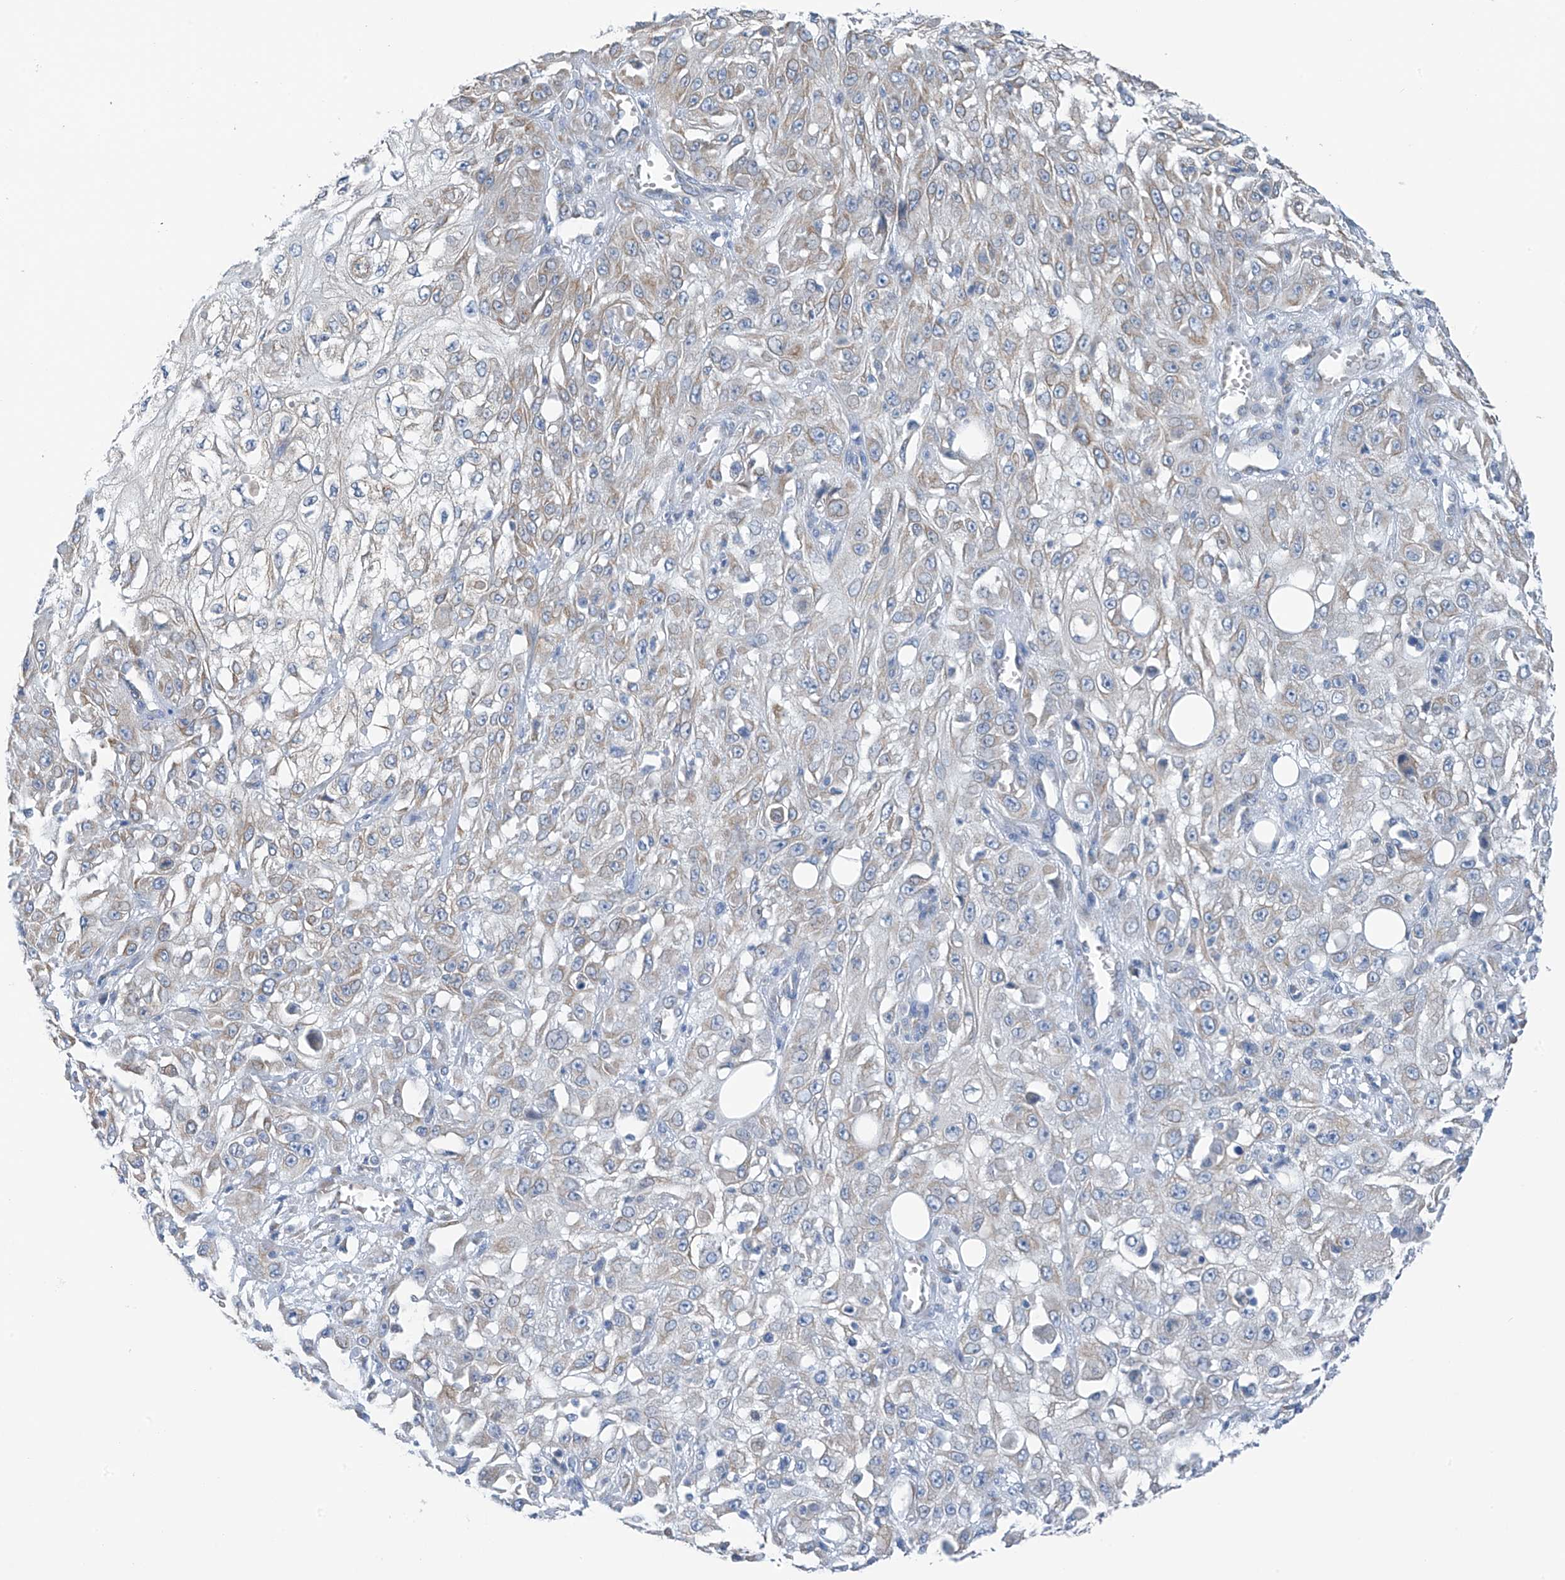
{"staining": {"intensity": "weak", "quantity": "25%-75%", "location": "cytoplasmic/membranous"}, "tissue": "skin cancer", "cell_type": "Tumor cells", "image_type": "cancer", "snomed": [{"axis": "morphology", "description": "Squamous cell carcinoma, NOS"}, {"axis": "morphology", "description": "Squamous cell carcinoma, metastatic, NOS"}, {"axis": "topography", "description": "Skin"}, {"axis": "topography", "description": "Lymph node"}], "caption": "Brown immunohistochemical staining in human skin cancer (metastatic squamous cell carcinoma) displays weak cytoplasmic/membranous positivity in approximately 25%-75% of tumor cells.", "gene": "RCN2", "patient": {"sex": "male", "age": 75}}